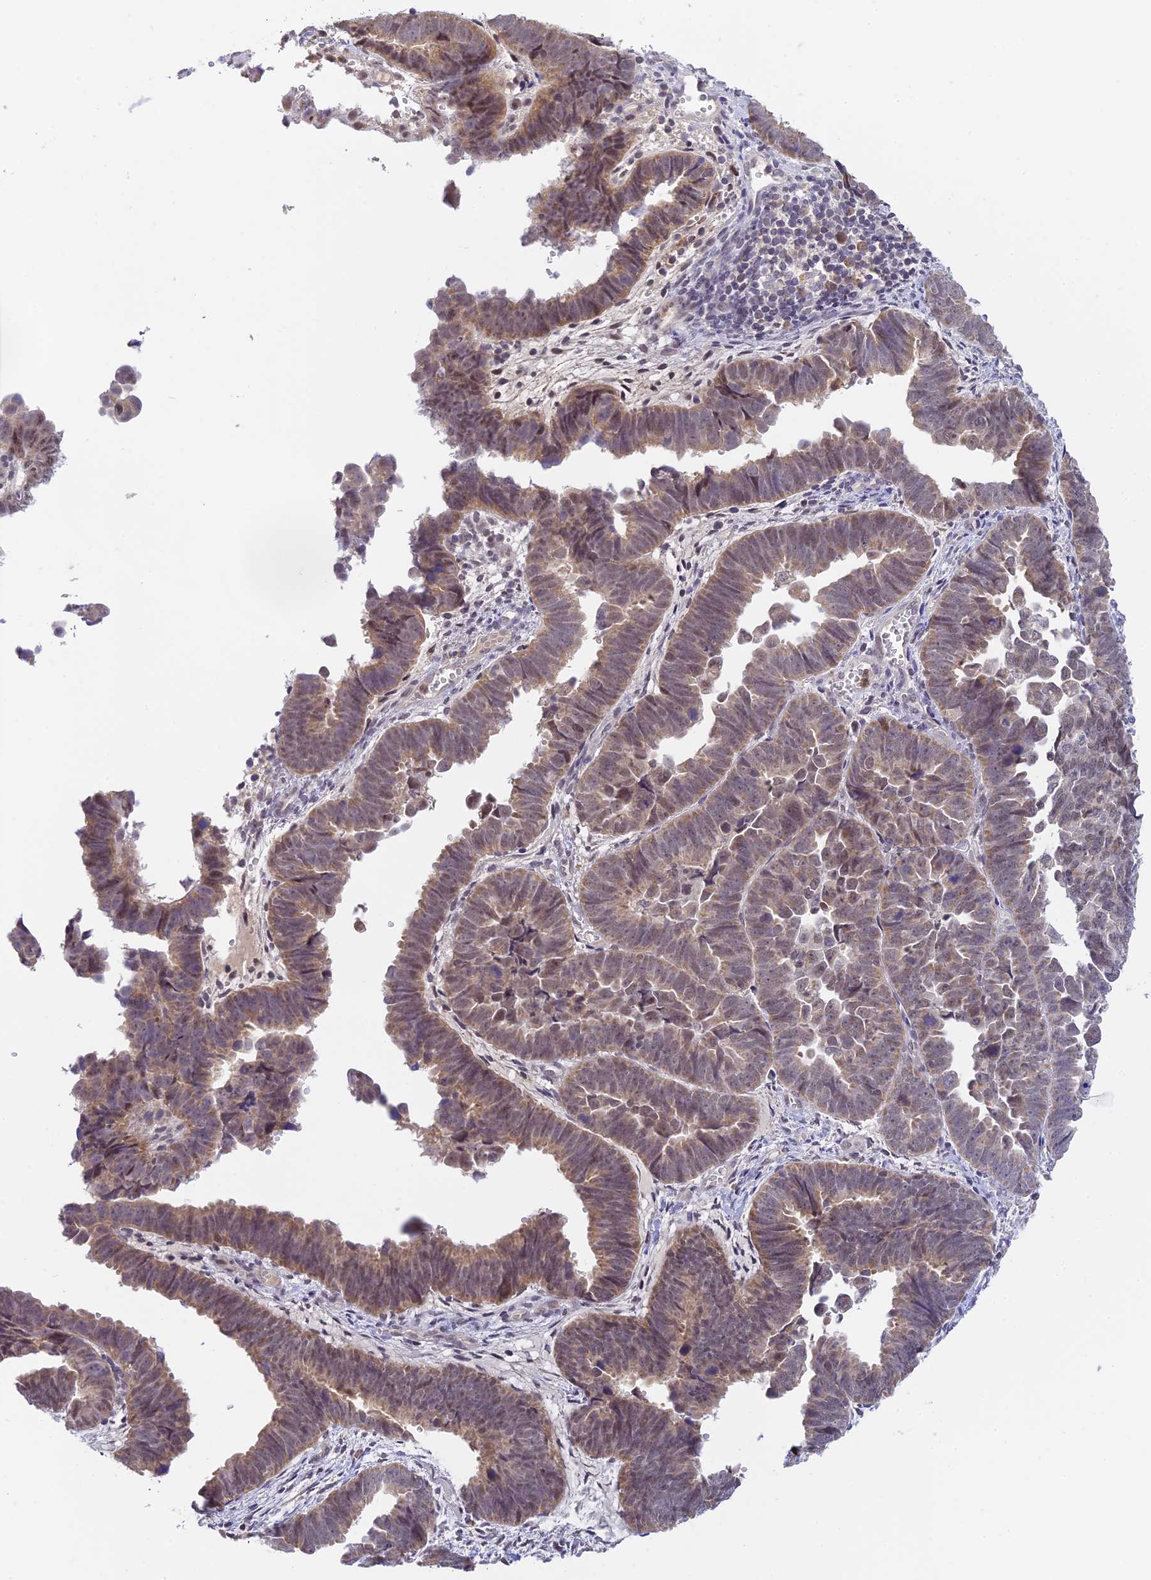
{"staining": {"intensity": "weak", "quantity": ">75%", "location": "cytoplasmic/membranous,nuclear"}, "tissue": "endometrial cancer", "cell_type": "Tumor cells", "image_type": "cancer", "snomed": [{"axis": "morphology", "description": "Adenocarcinoma, NOS"}, {"axis": "topography", "description": "Endometrium"}], "caption": "Immunohistochemistry of human adenocarcinoma (endometrial) reveals low levels of weak cytoplasmic/membranous and nuclear expression in about >75% of tumor cells.", "gene": "PEX16", "patient": {"sex": "female", "age": 75}}